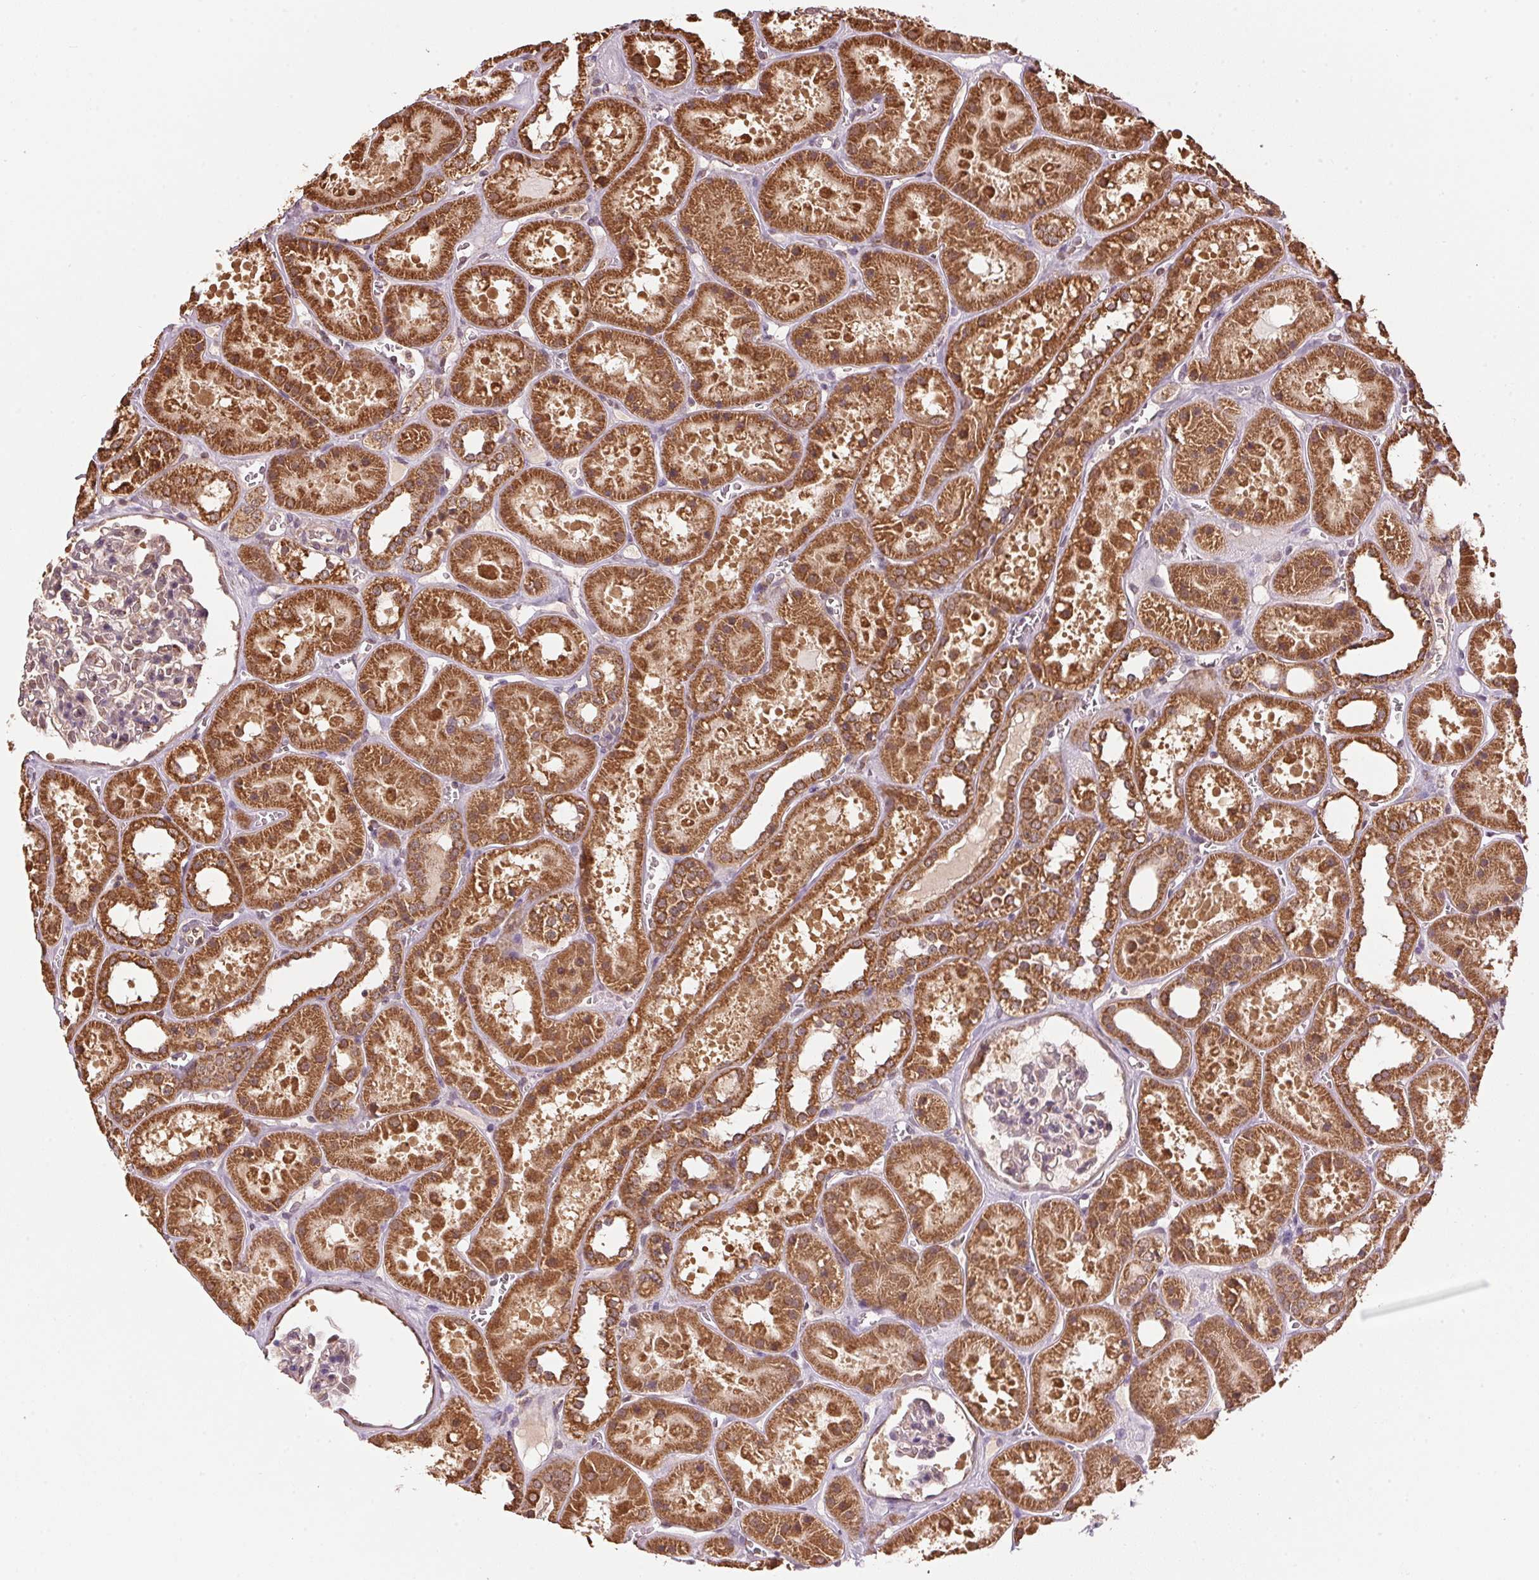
{"staining": {"intensity": "negative", "quantity": "none", "location": "none"}, "tissue": "kidney", "cell_type": "Cells in glomeruli", "image_type": "normal", "snomed": [{"axis": "morphology", "description": "Normal tissue, NOS"}, {"axis": "topography", "description": "Kidney"}], "caption": "High power microscopy micrograph of an immunohistochemistry (IHC) histopathology image of unremarkable kidney, revealing no significant expression in cells in glomeruli.", "gene": "ARHGAP6", "patient": {"sex": "female", "age": 41}}